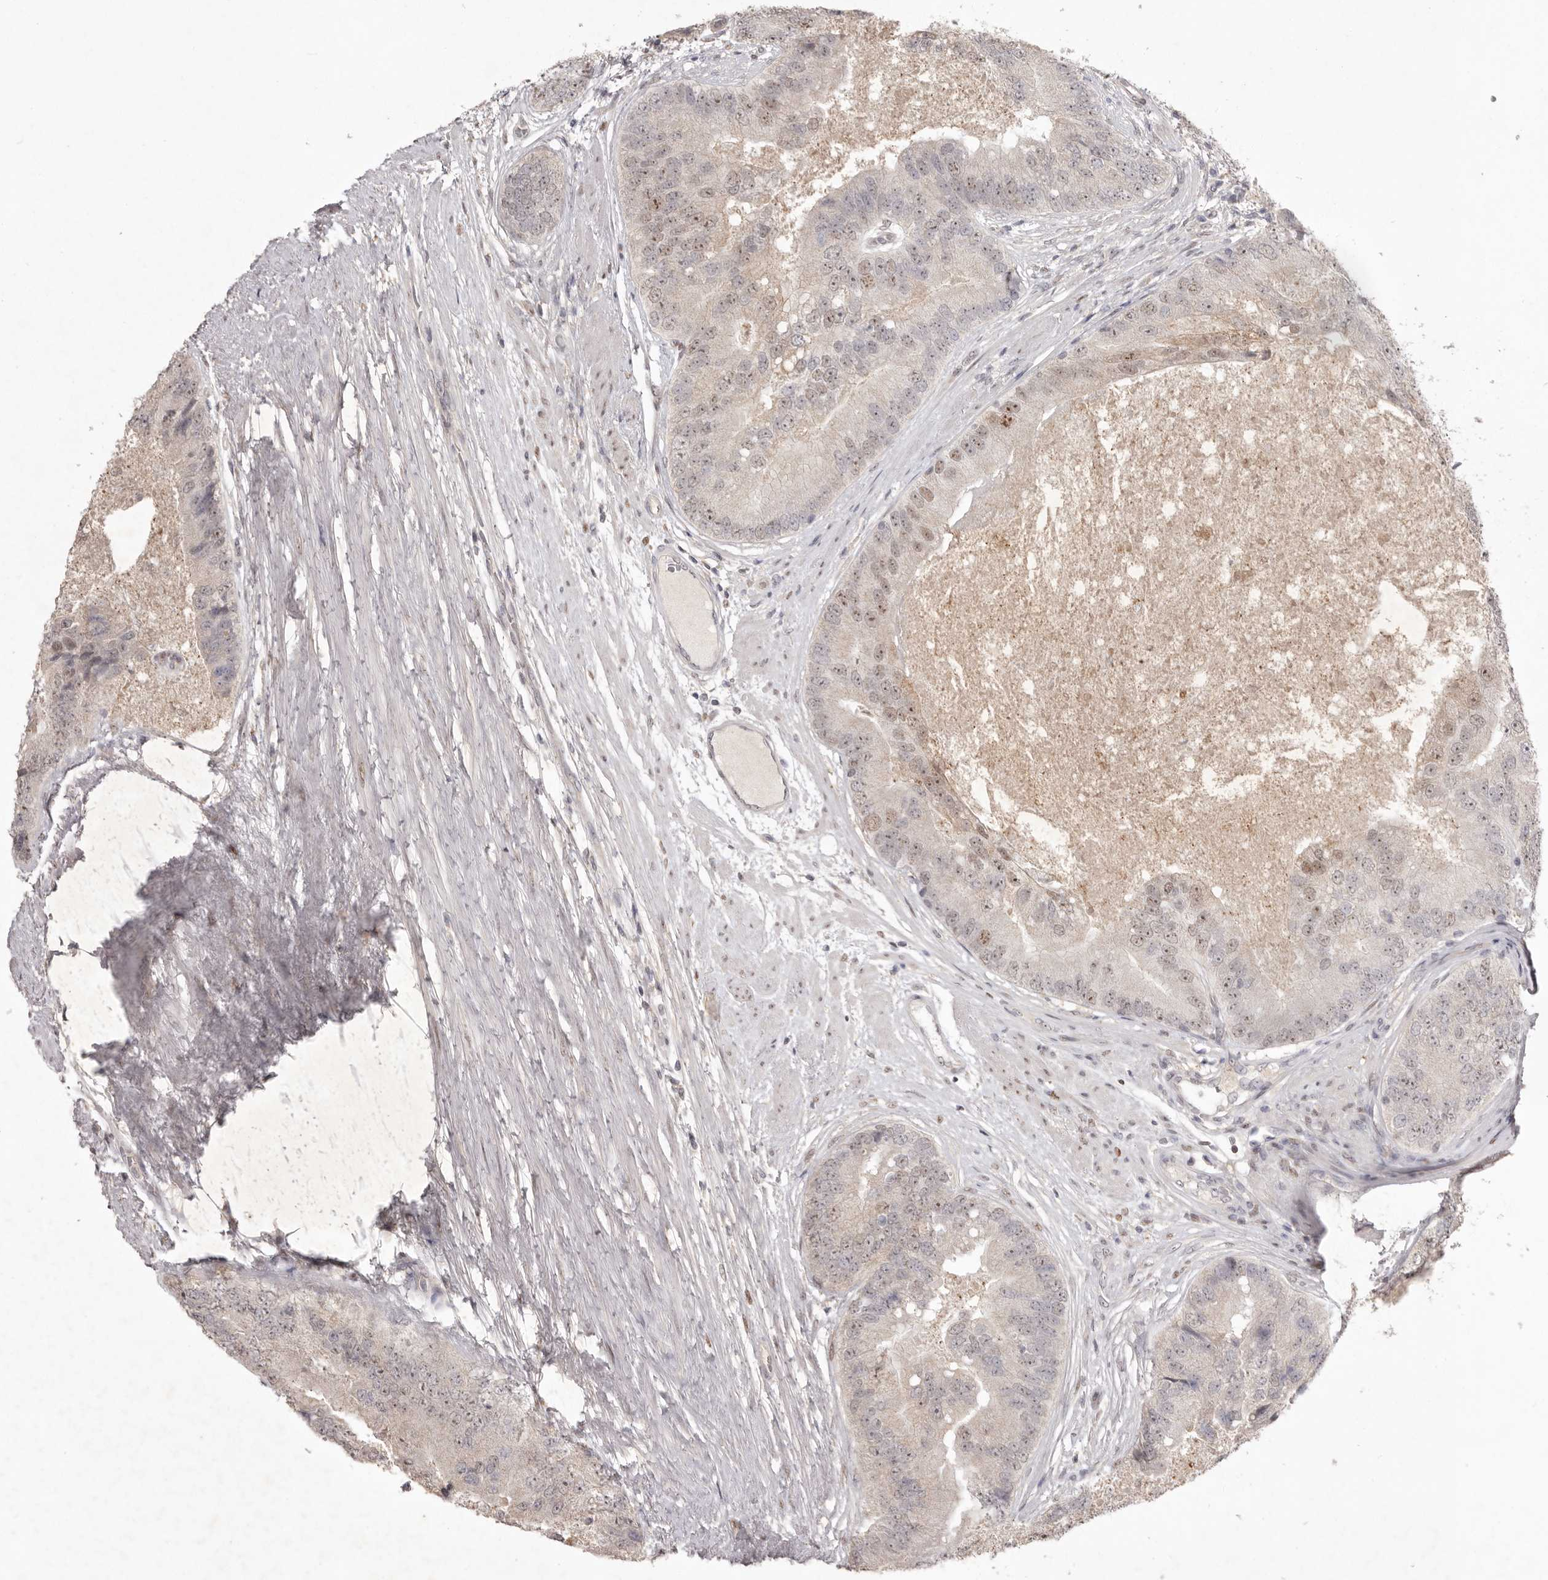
{"staining": {"intensity": "weak", "quantity": "25%-75%", "location": "cytoplasmic/membranous,nuclear"}, "tissue": "prostate cancer", "cell_type": "Tumor cells", "image_type": "cancer", "snomed": [{"axis": "morphology", "description": "Adenocarcinoma, High grade"}, {"axis": "topography", "description": "Prostate"}], "caption": "A histopathology image showing weak cytoplasmic/membranous and nuclear expression in approximately 25%-75% of tumor cells in prostate cancer, as visualized by brown immunohistochemical staining.", "gene": "TADA1", "patient": {"sex": "male", "age": 70}}